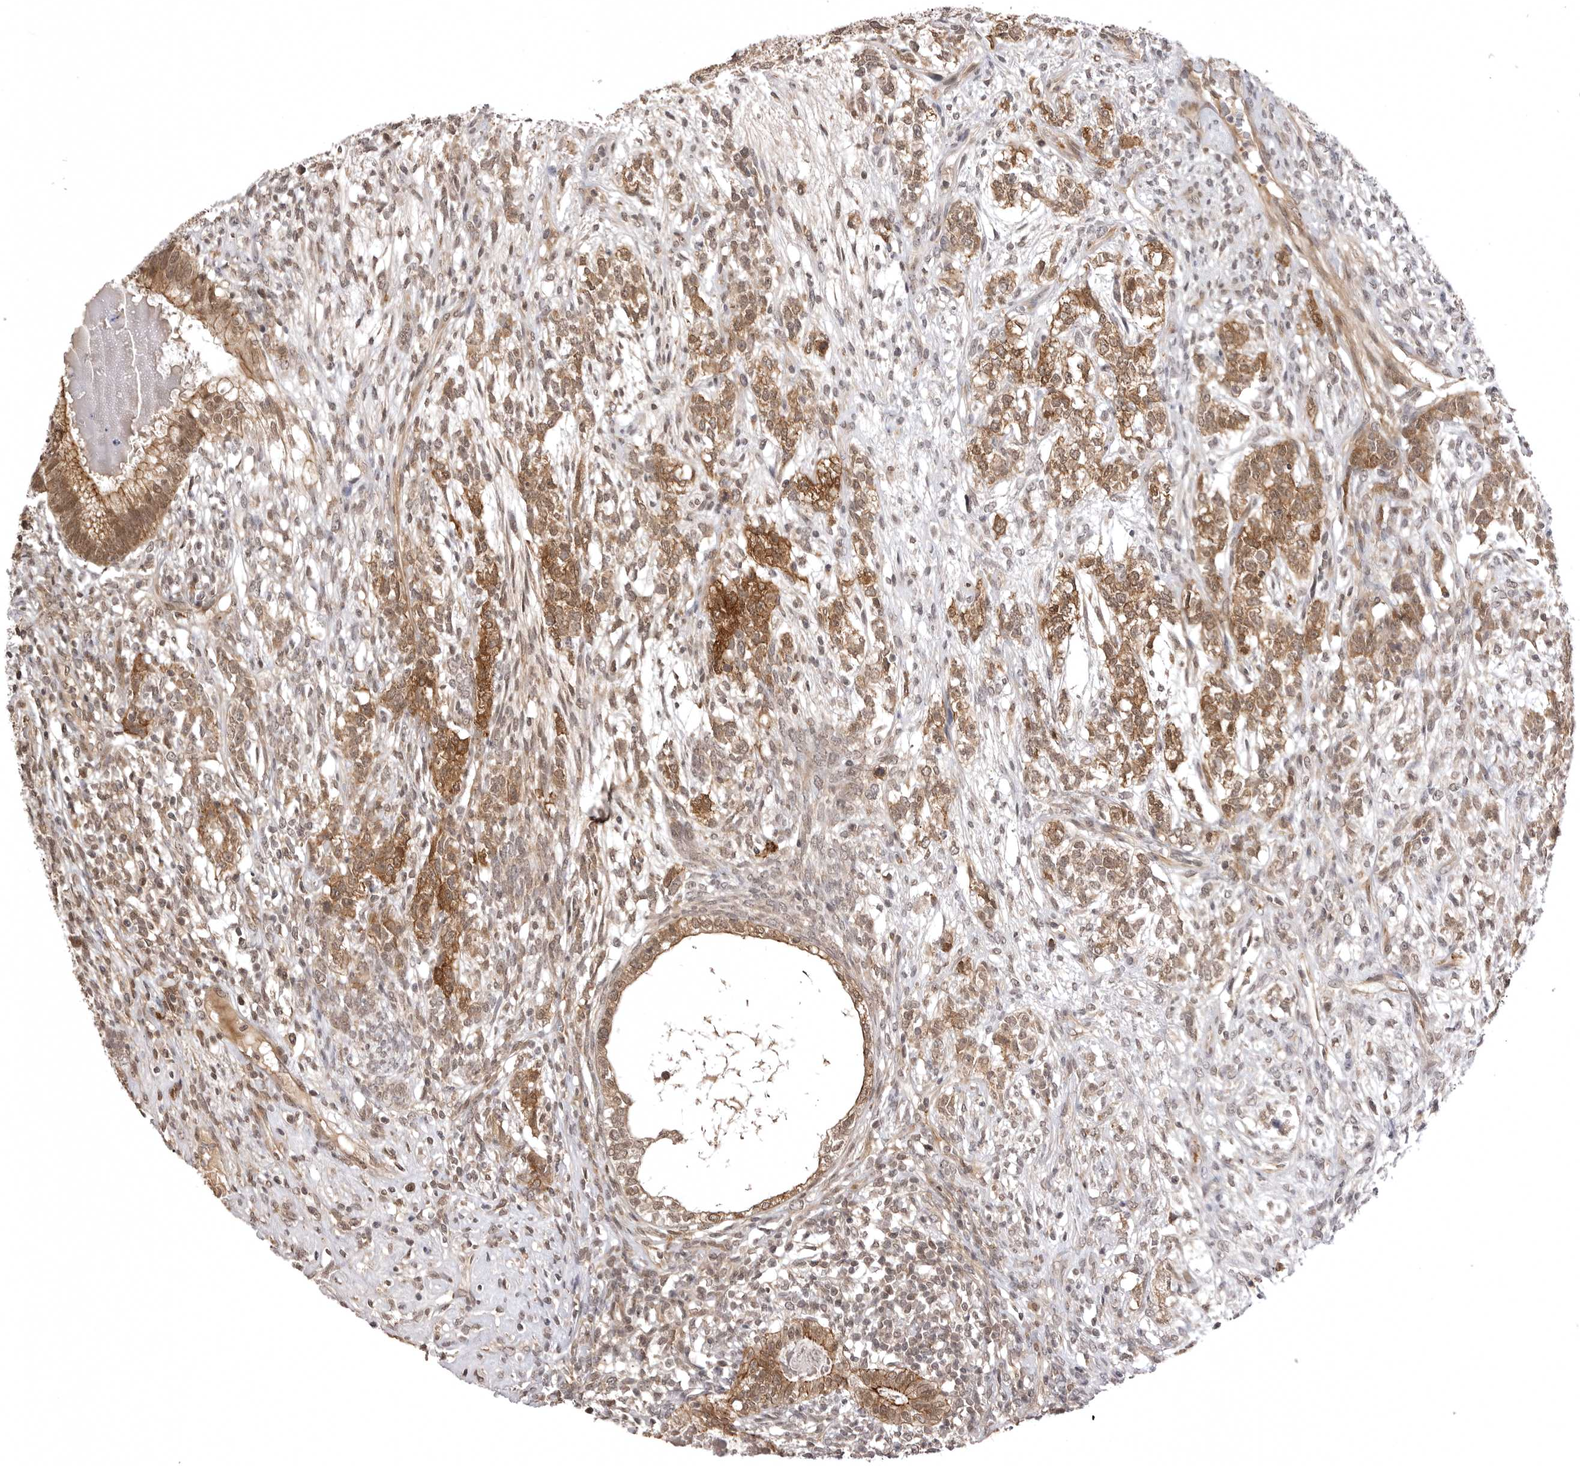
{"staining": {"intensity": "moderate", "quantity": ">75%", "location": "cytoplasmic/membranous"}, "tissue": "testis cancer", "cell_type": "Tumor cells", "image_type": "cancer", "snomed": [{"axis": "morphology", "description": "Seminoma, NOS"}, {"axis": "morphology", "description": "Carcinoma, Embryonal, NOS"}, {"axis": "topography", "description": "Testis"}], "caption": "Human embryonal carcinoma (testis) stained for a protein (brown) demonstrates moderate cytoplasmic/membranous positive expression in about >75% of tumor cells.", "gene": "SORBS1", "patient": {"sex": "male", "age": 28}}